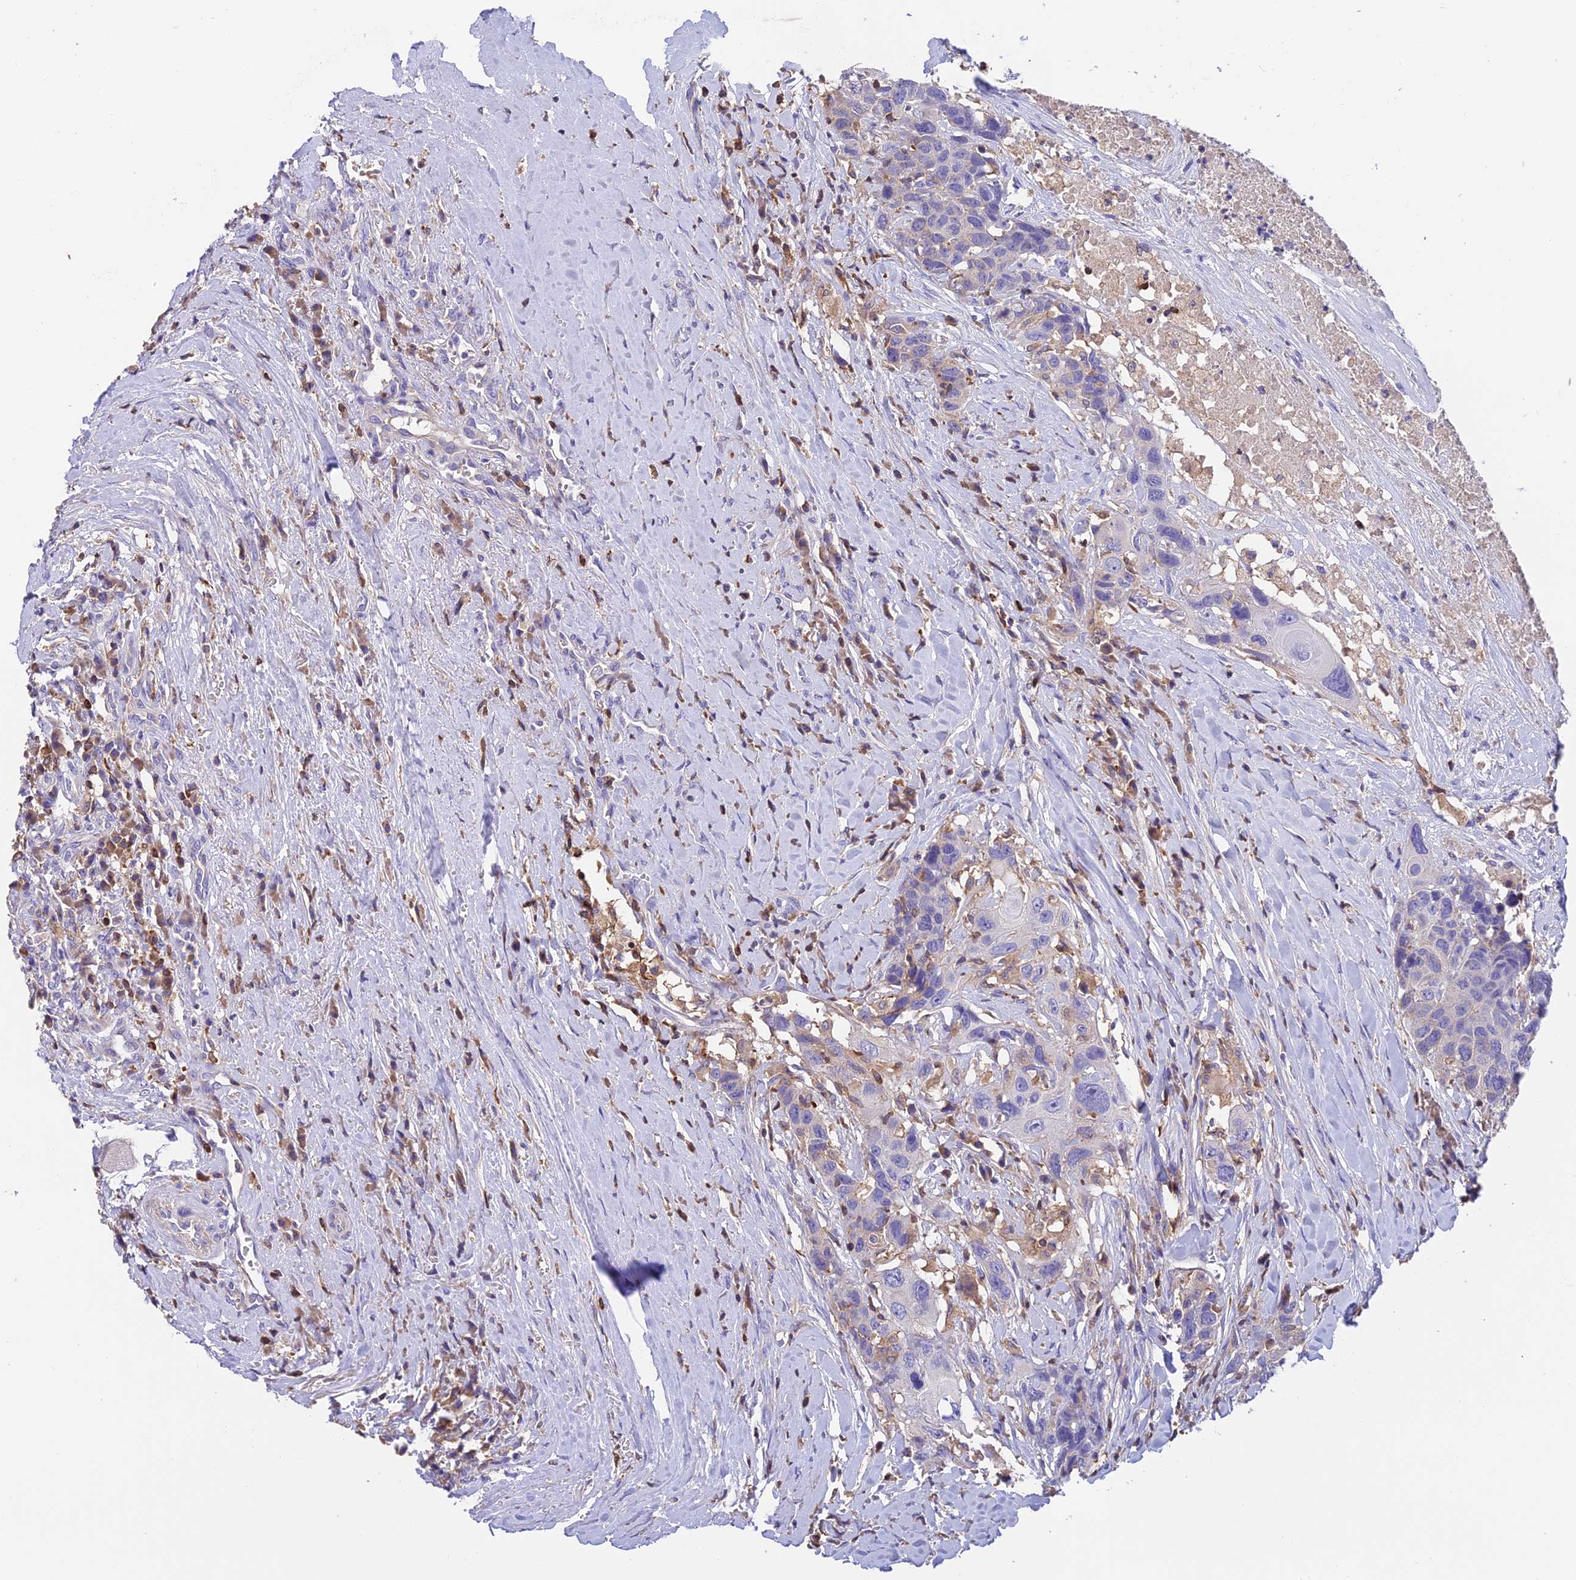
{"staining": {"intensity": "negative", "quantity": "none", "location": "none"}, "tissue": "head and neck cancer", "cell_type": "Tumor cells", "image_type": "cancer", "snomed": [{"axis": "morphology", "description": "Squamous cell carcinoma, NOS"}, {"axis": "topography", "description": "Head-Neck"}], "caption": "Histopathology image shows no significant protein expression in tumor cells of head and neck cancer (squamous cell carcinoma). The staining was performed using DAB (3,3'-diaminobenzidine) to visualize the protein expression in brown, while the nuclei were stained in blue with hematoxylin (Magnification: 20x).", "gene": "LPXN", "patient": {"sex": "male", "age": 66}}